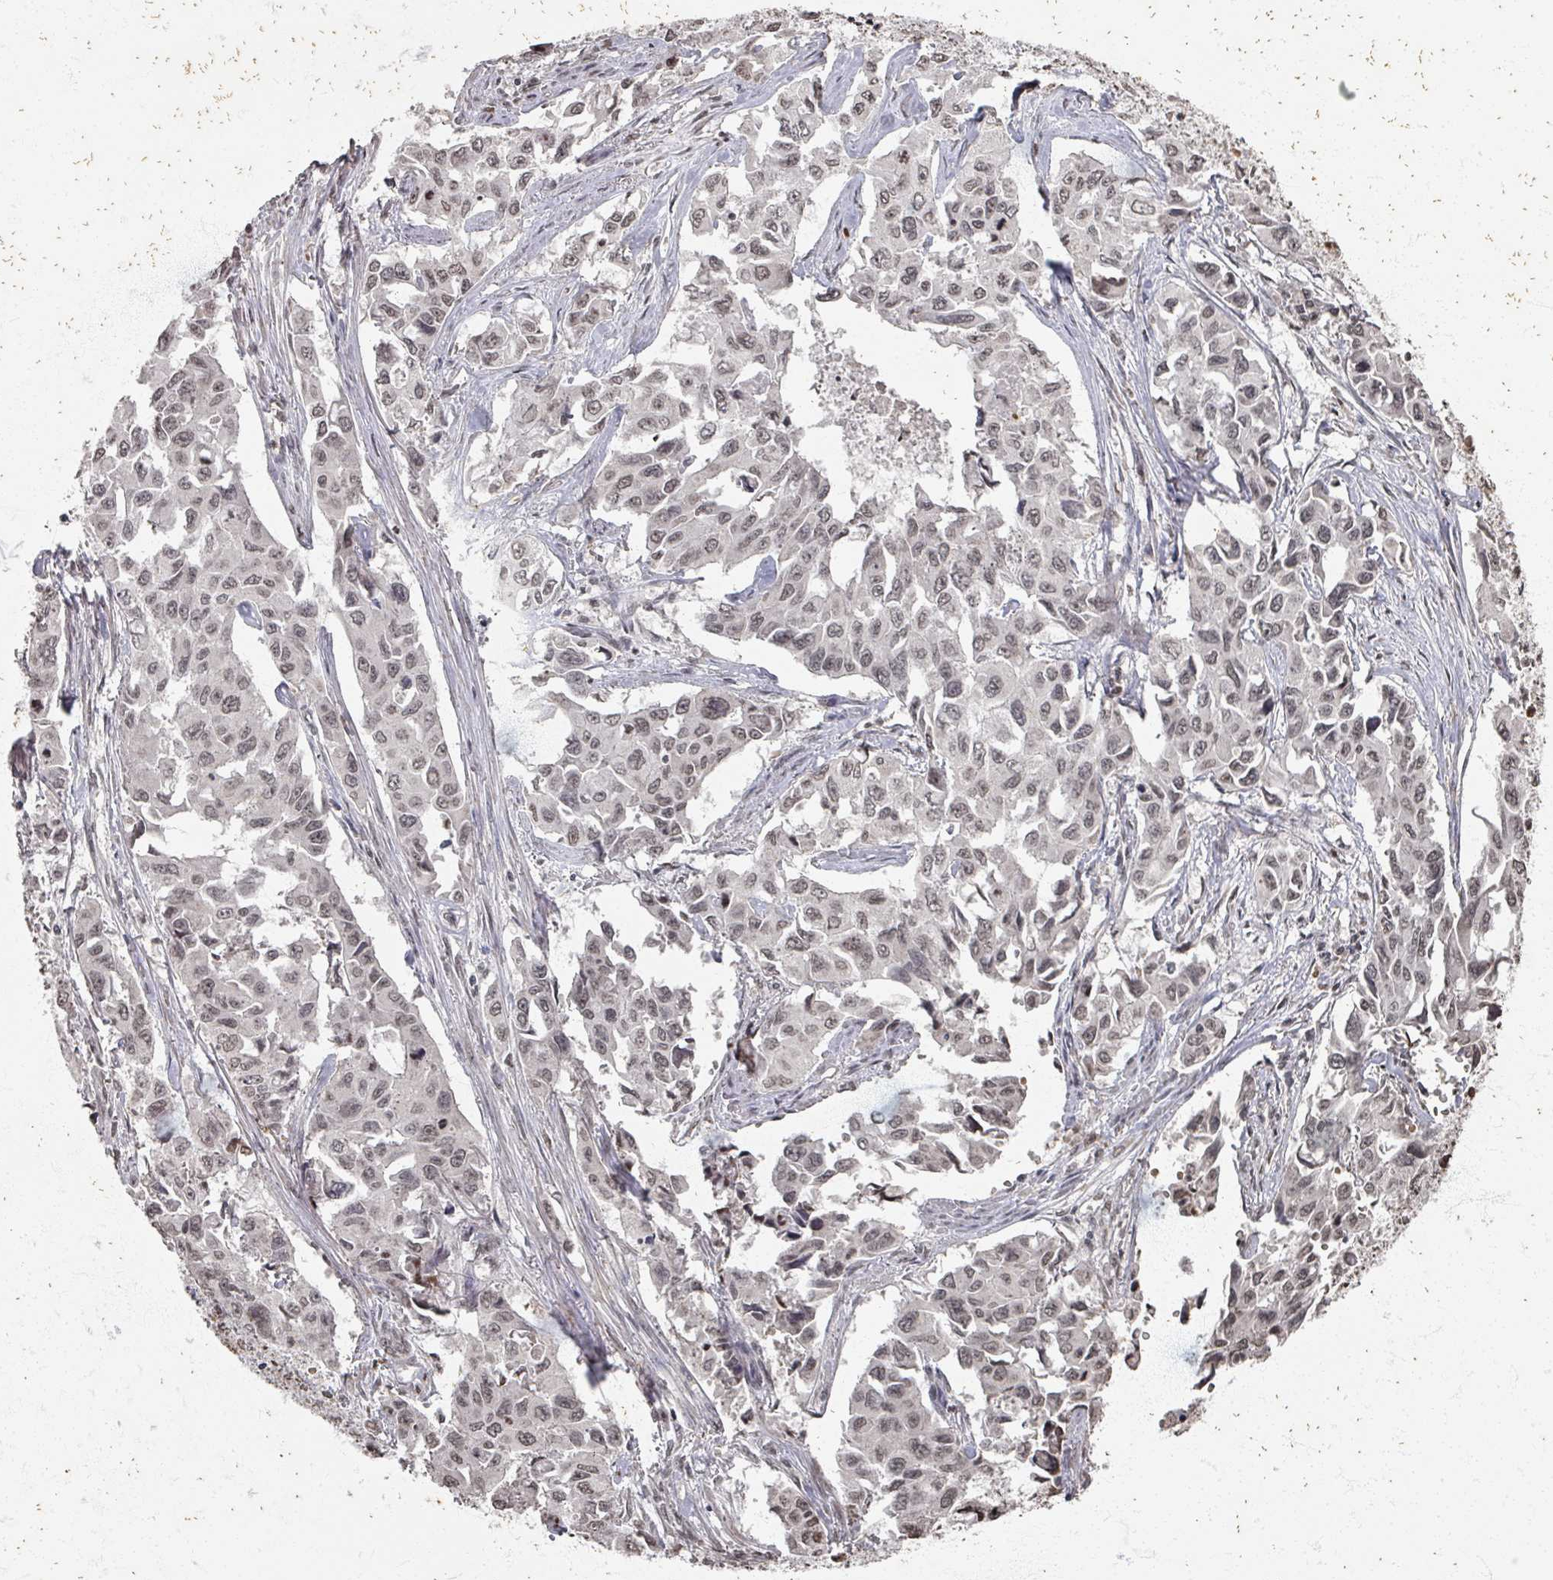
{"staining": {"intensity": "weak", "quantity": "25%-75%", "location": "nuclear"}, "tissue": "lung cancer", "cell_type": "Tumor cells", "image_type": "cancer", "snomed": [{"axis": "morphology", "description": "Adenocarcinoma, NOS"}, {"axis": "topography", "description": "Lung"}], "caption": "Protein expression by IHC displays weak nuclear positivity in about 25%-75% of tumor cells in lung cancer. (DAB (3,3'-diaminobenzidine) IHC, brown staining for protein, blue staining for nuclei).", "gene": "DCUN1D5", "patient": {"sex": "male", "age": 64}}